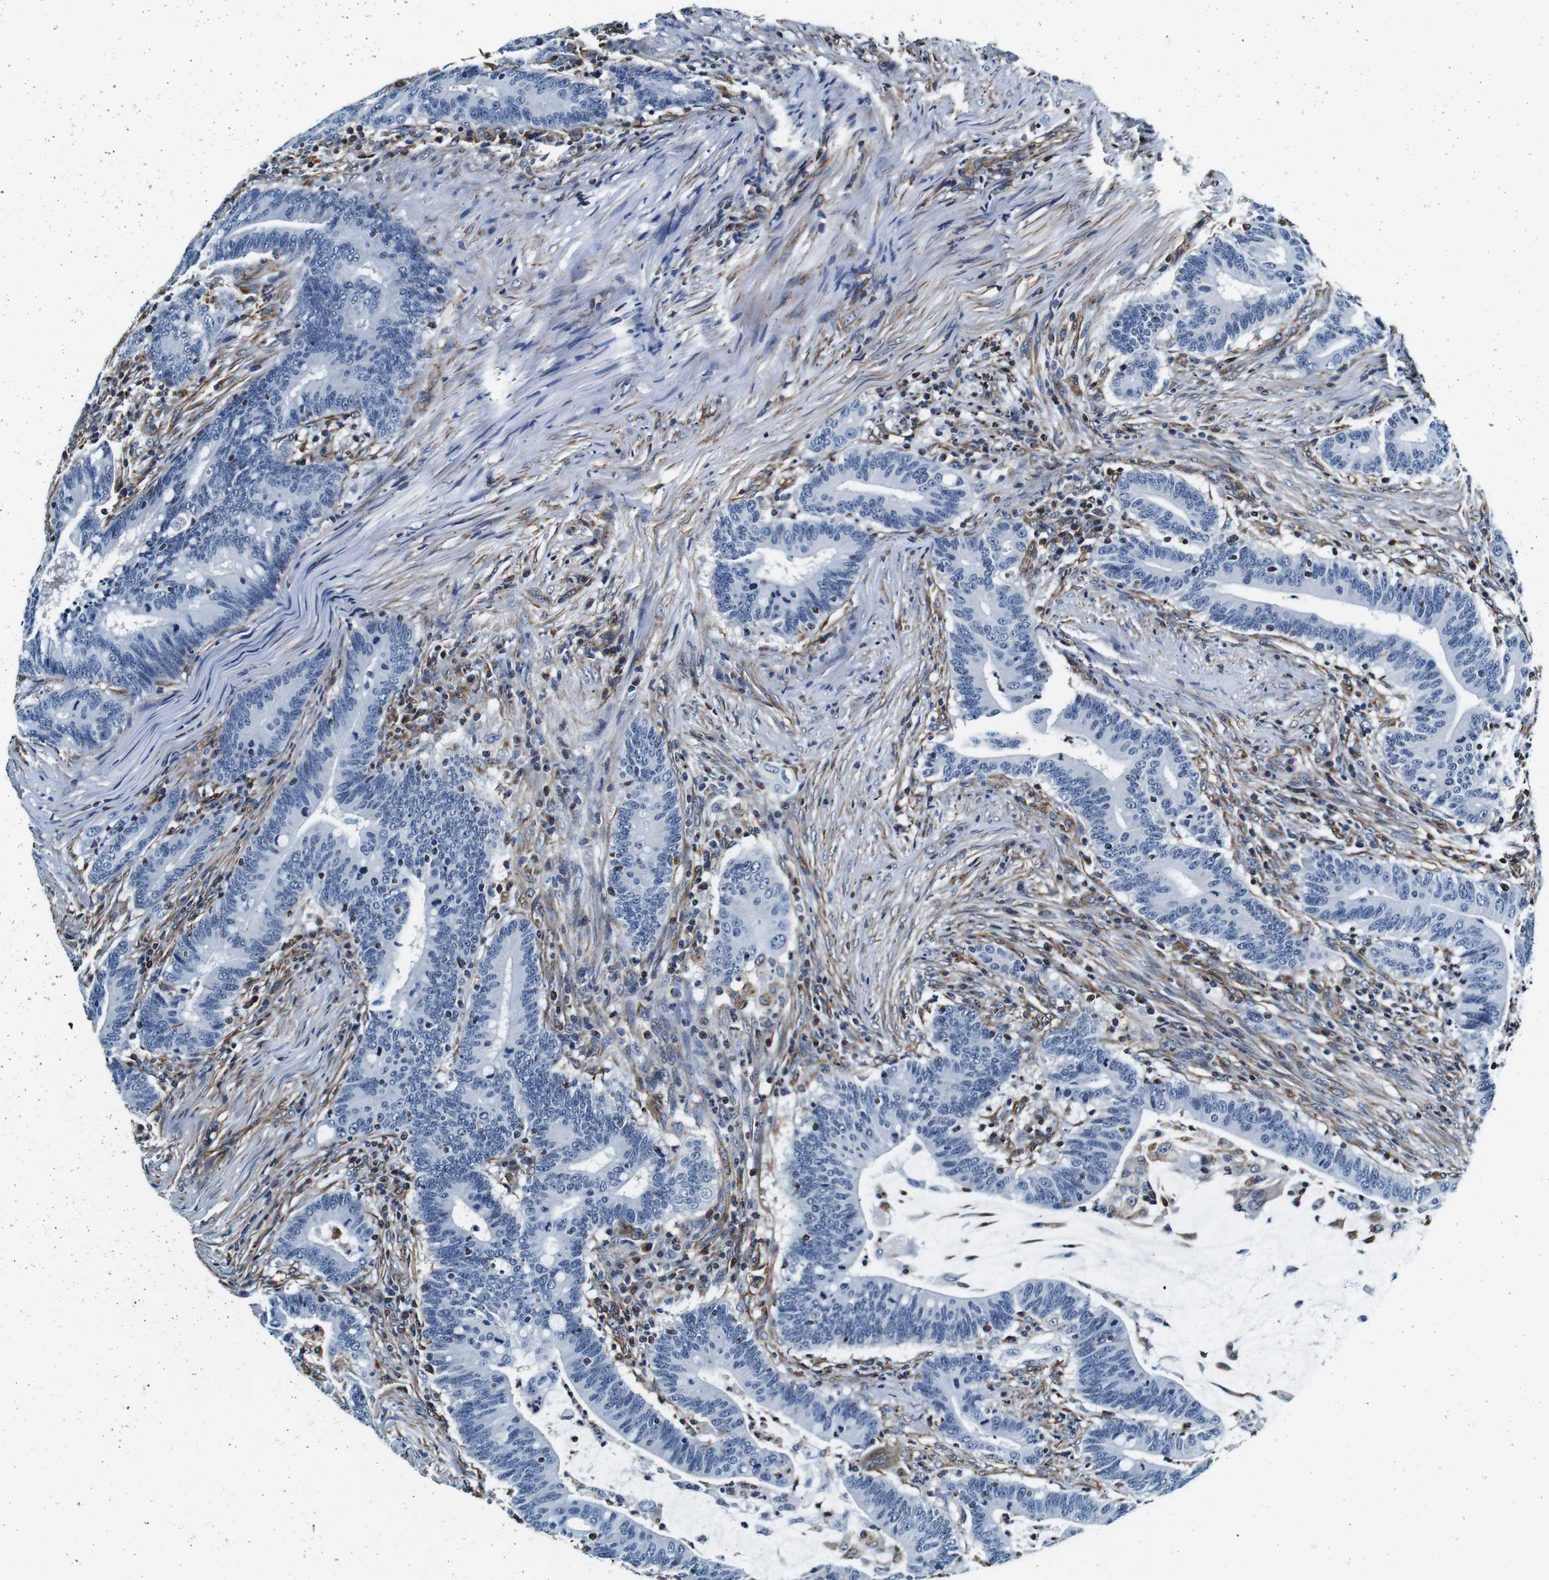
{"staining": {"intensity": "negative", "quantity": "none", "location": "none"}, "tissue": "colorectal cancer", "cell_type": "Tumor cells", "image_type": "cancer", "snomed": [{"axis": "morphology", "description": "Normal tissue, NOS"}, {"axis": "morphology", "description": "Adenocarcinoma, NOS"}, {"axis": "topography", "description": "Colon"}], "caption": "This is an IHC micrograph of adenocarcinoma (colorectal). There is no positivity in tumor cells.", "gene": "GJE1", "patient": {"sex": "female", "age": 66}}